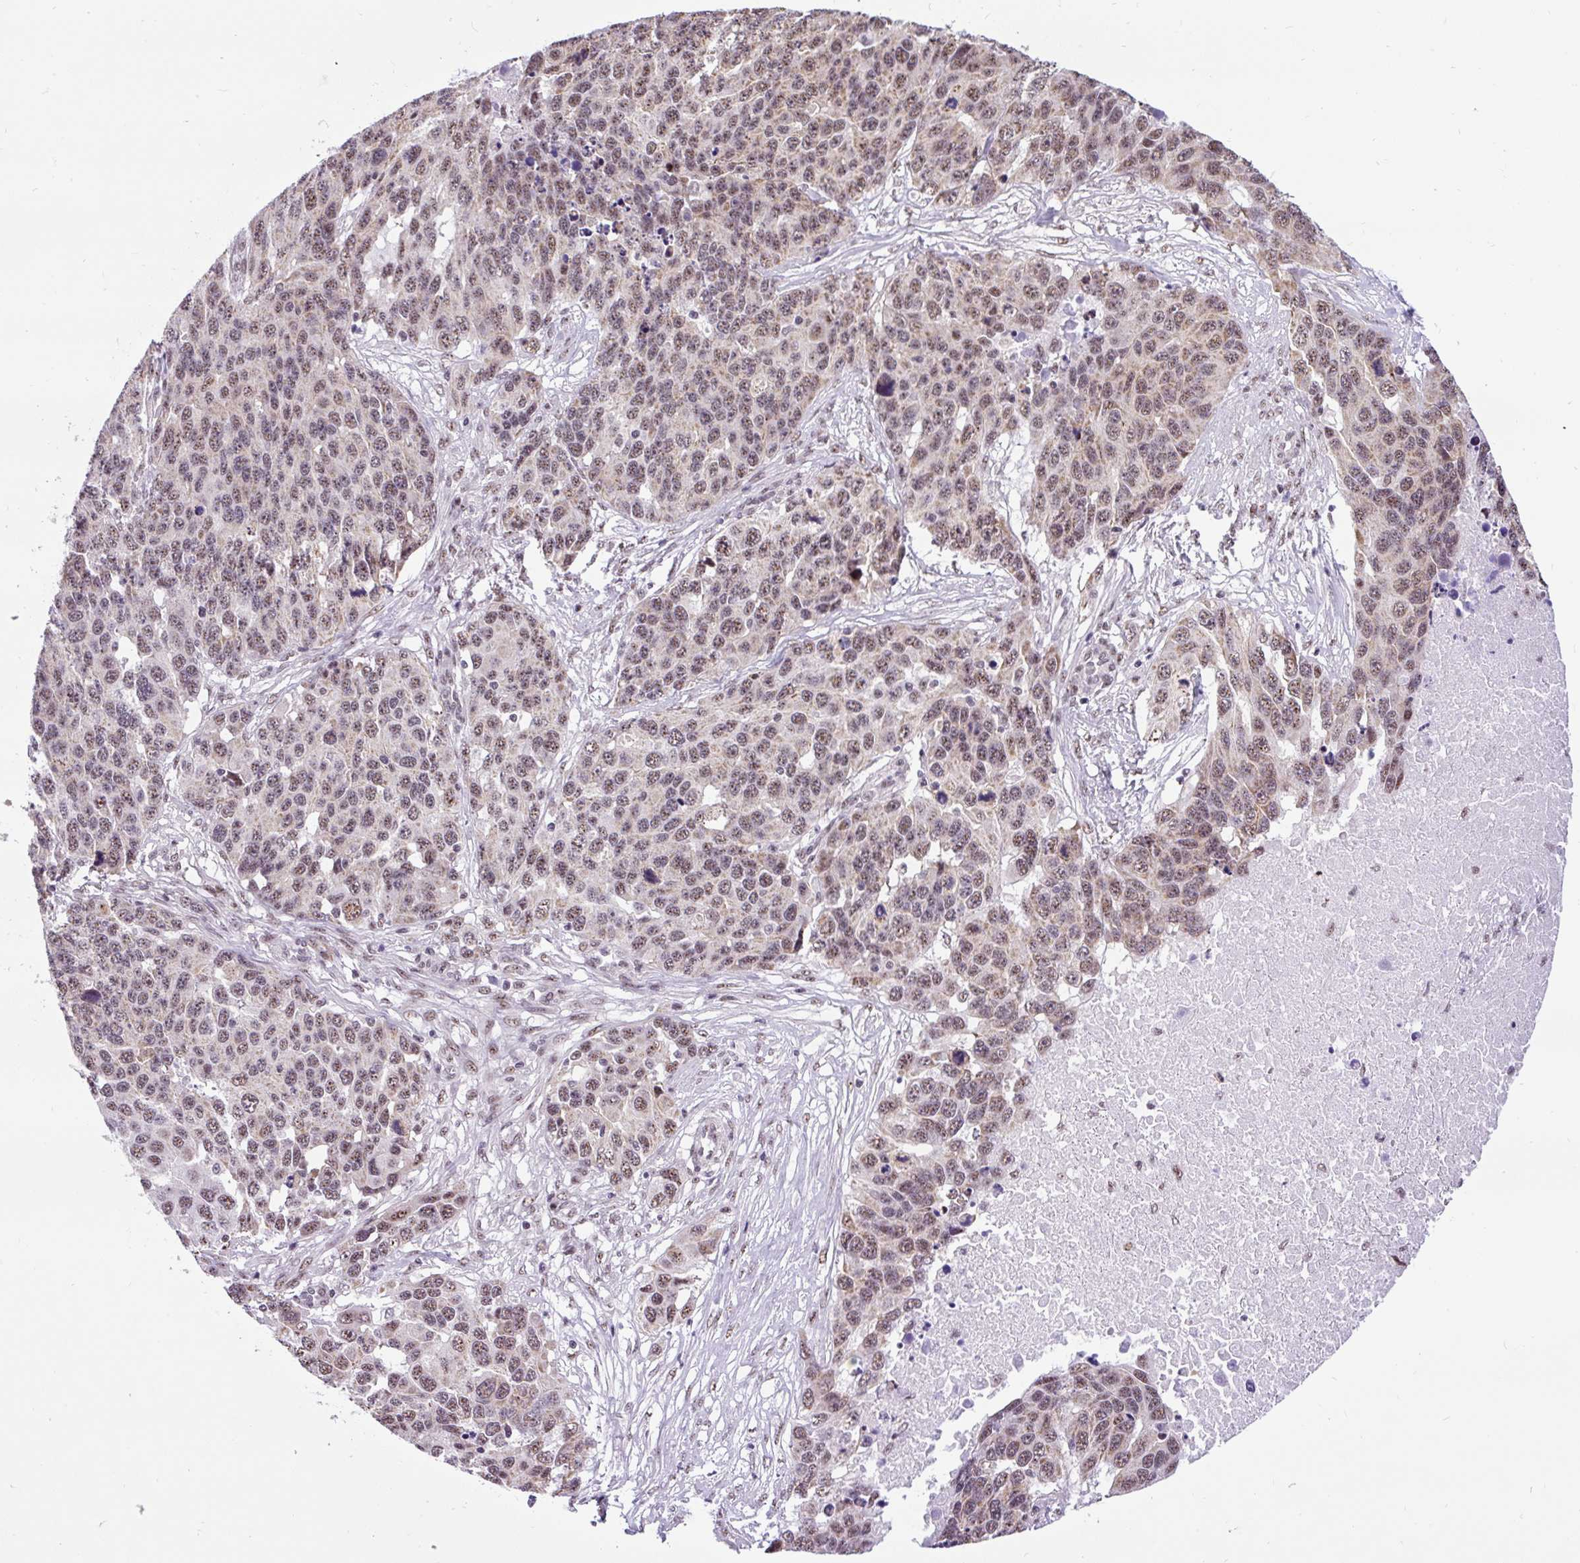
{"staining": {"intensity": "weak", "quantity": "25%-75%", "location": "nuclear"}, "tissue": "ovarian cancer", "cell_type": "Tumor cells", "image_type": "cancer", "snomed": [{"axis": "morphology", "description": "Cystadenocarcinoma, serous, NOS"}, {"axis": "topography", "description": "Ovary"}], "caption": "Weak nuclear staining for a protein is seen in approximately 25%-75% of tumor cells of ovarian cancer using immunohistochemistry.", "gene": "SMC5", "patient": {"sex": "female", "age": 76}}